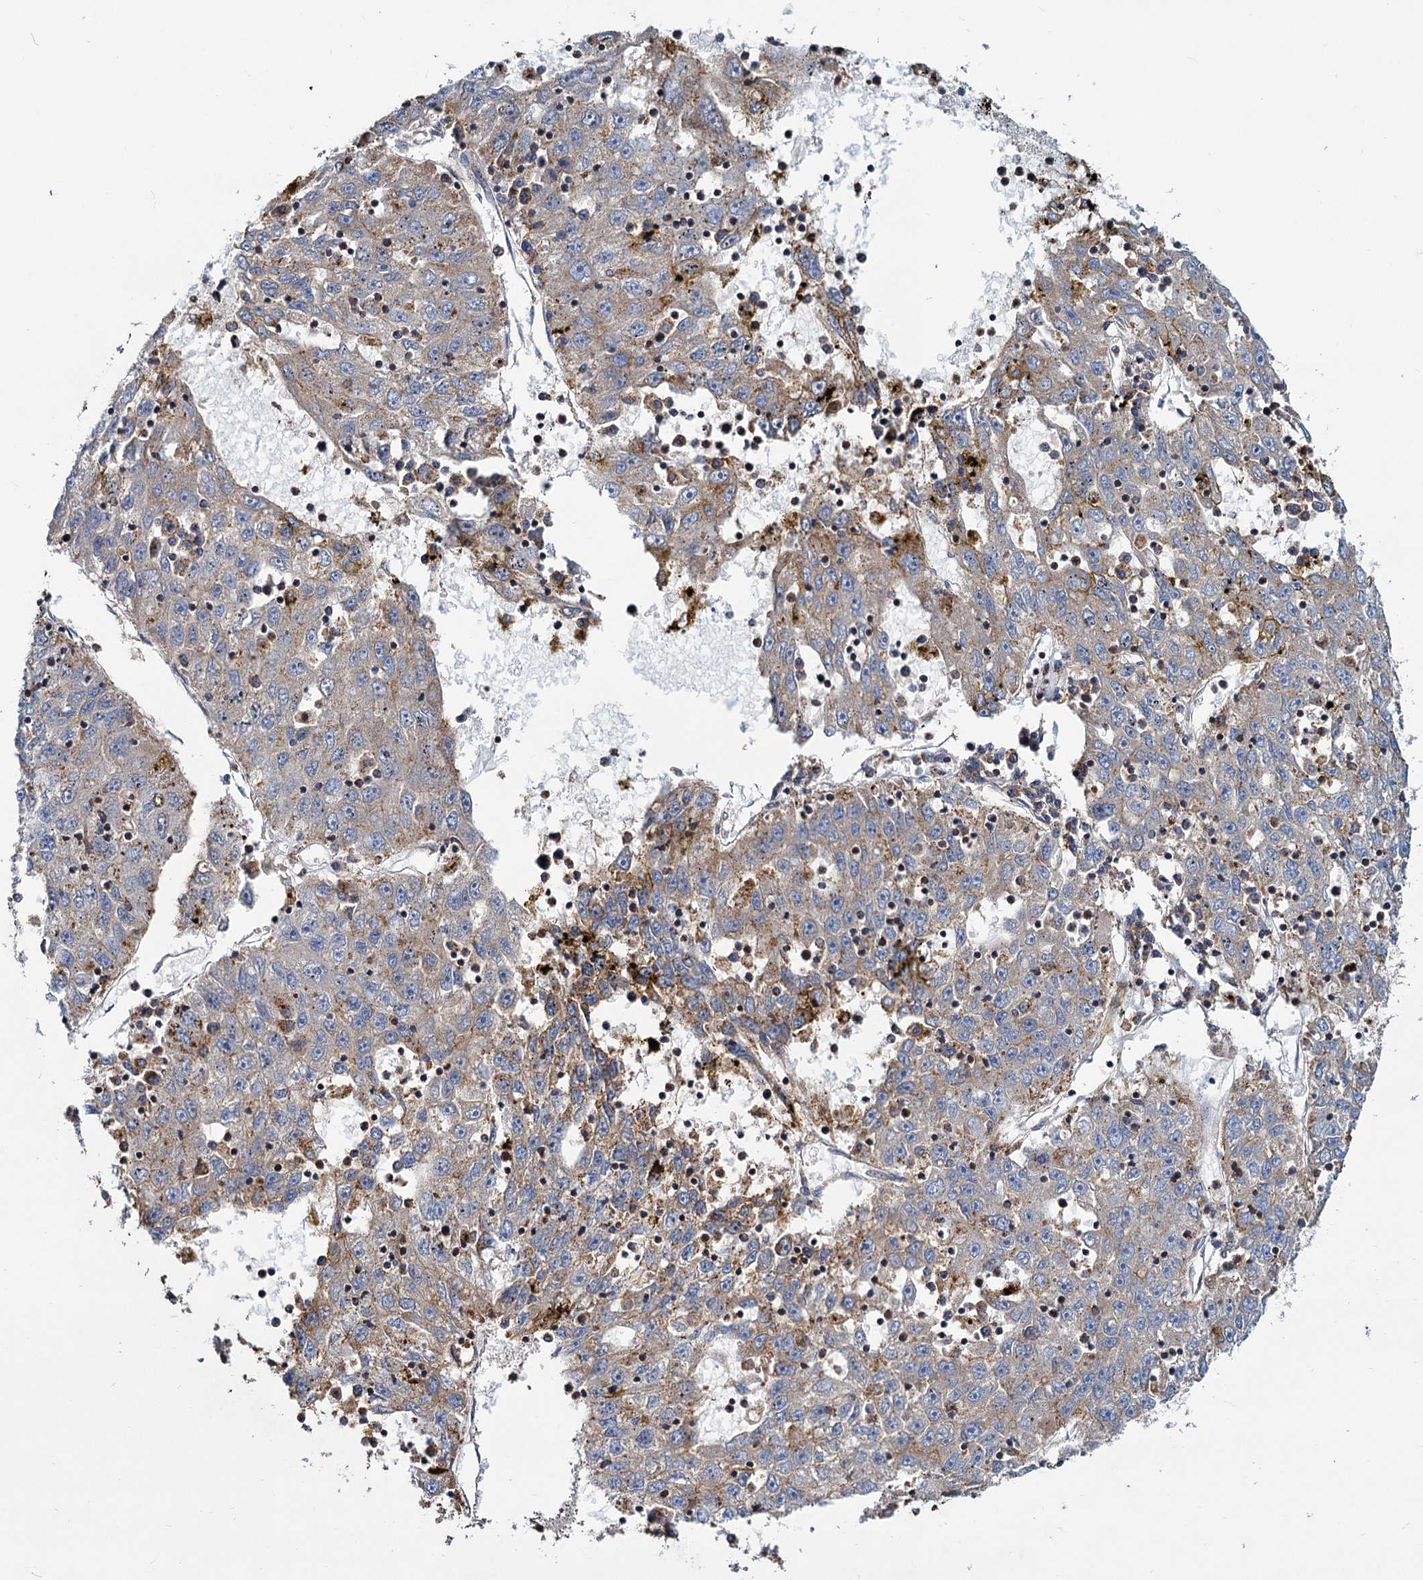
{"staining": {"intensity": "moderate", "quantity": "<25%", "location": "cytoplasmic/membranous"}, "tissue": "liver cancer", "cell_type": "Tumor cells", "image_type": "cancer", "snomed": [{"axis": "morphology", "description": "Carcinoma, Hepatocellular, NOS"}, {"axis": "topography", "description": "Liver"}], "caption": "An immunohistochemistry histopathology image of neoplastic tissue is shown. Protein staining in brown shows moderate cytoplasmic/membranous positivity in liver cancer within tumor cells.", "gene": "PSEN1", "patient": {"sex": "male", "age": 49}}